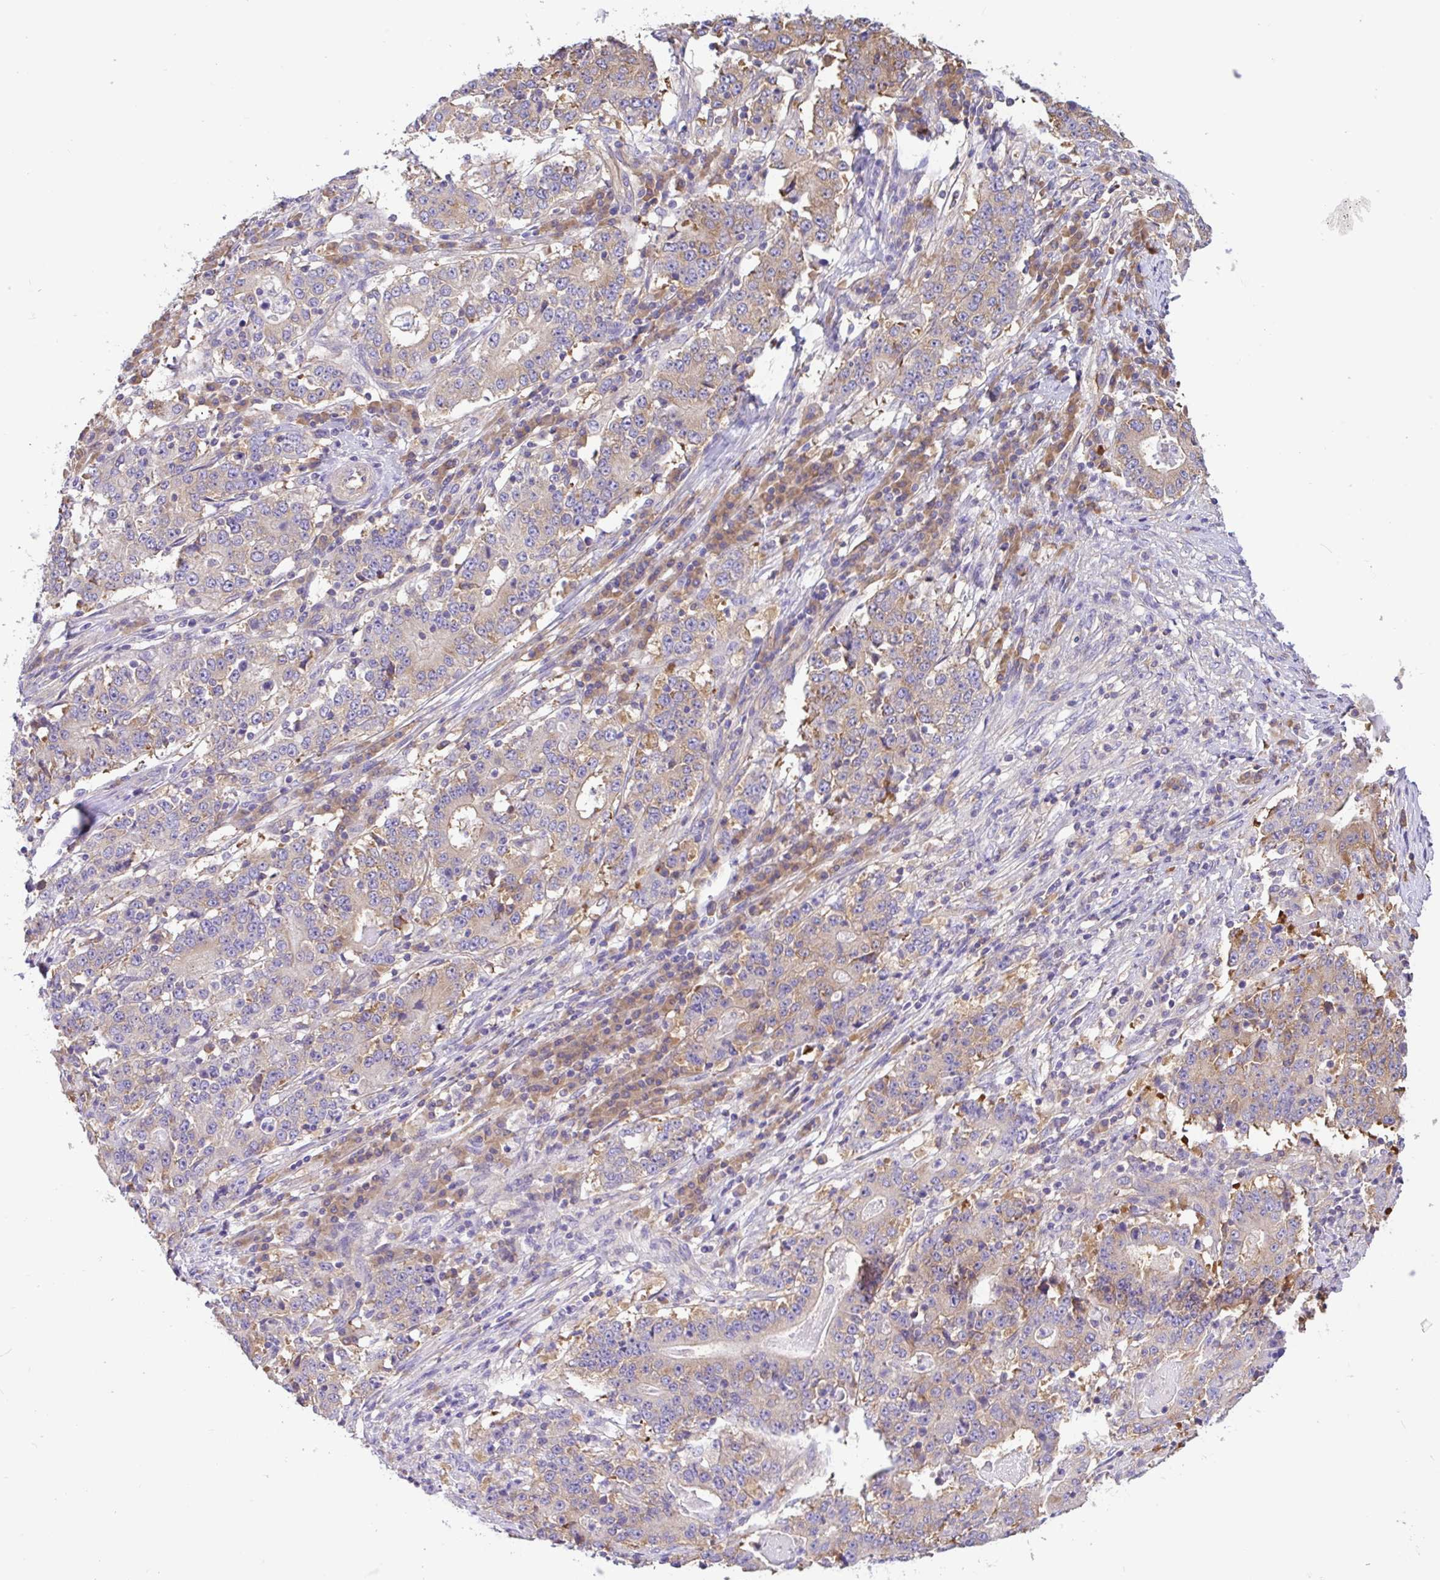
{"staining": {"intensity": "weak", "quantity": "25%-75%", "location": "cytoplasmic/membranous"}, "tissue": "stomach cancer", "cell_type": "Tumor cells", "image_type": "cancer", "snomed": [{"axis": "morphology", "description": "Adenocarcinoma, NOS"}, {"axis": "topography", "description": "Stomach"}], "caption": "Protein expression analysis of human stomach cancer reveals weak cytoplasmic/membranous staining in approximately 25%-75% of tumor cells. (IHC, brightfield microscopy, high magnification).", "gene": "GFPT2", "patient": {"sex": "male", "age": 59}}